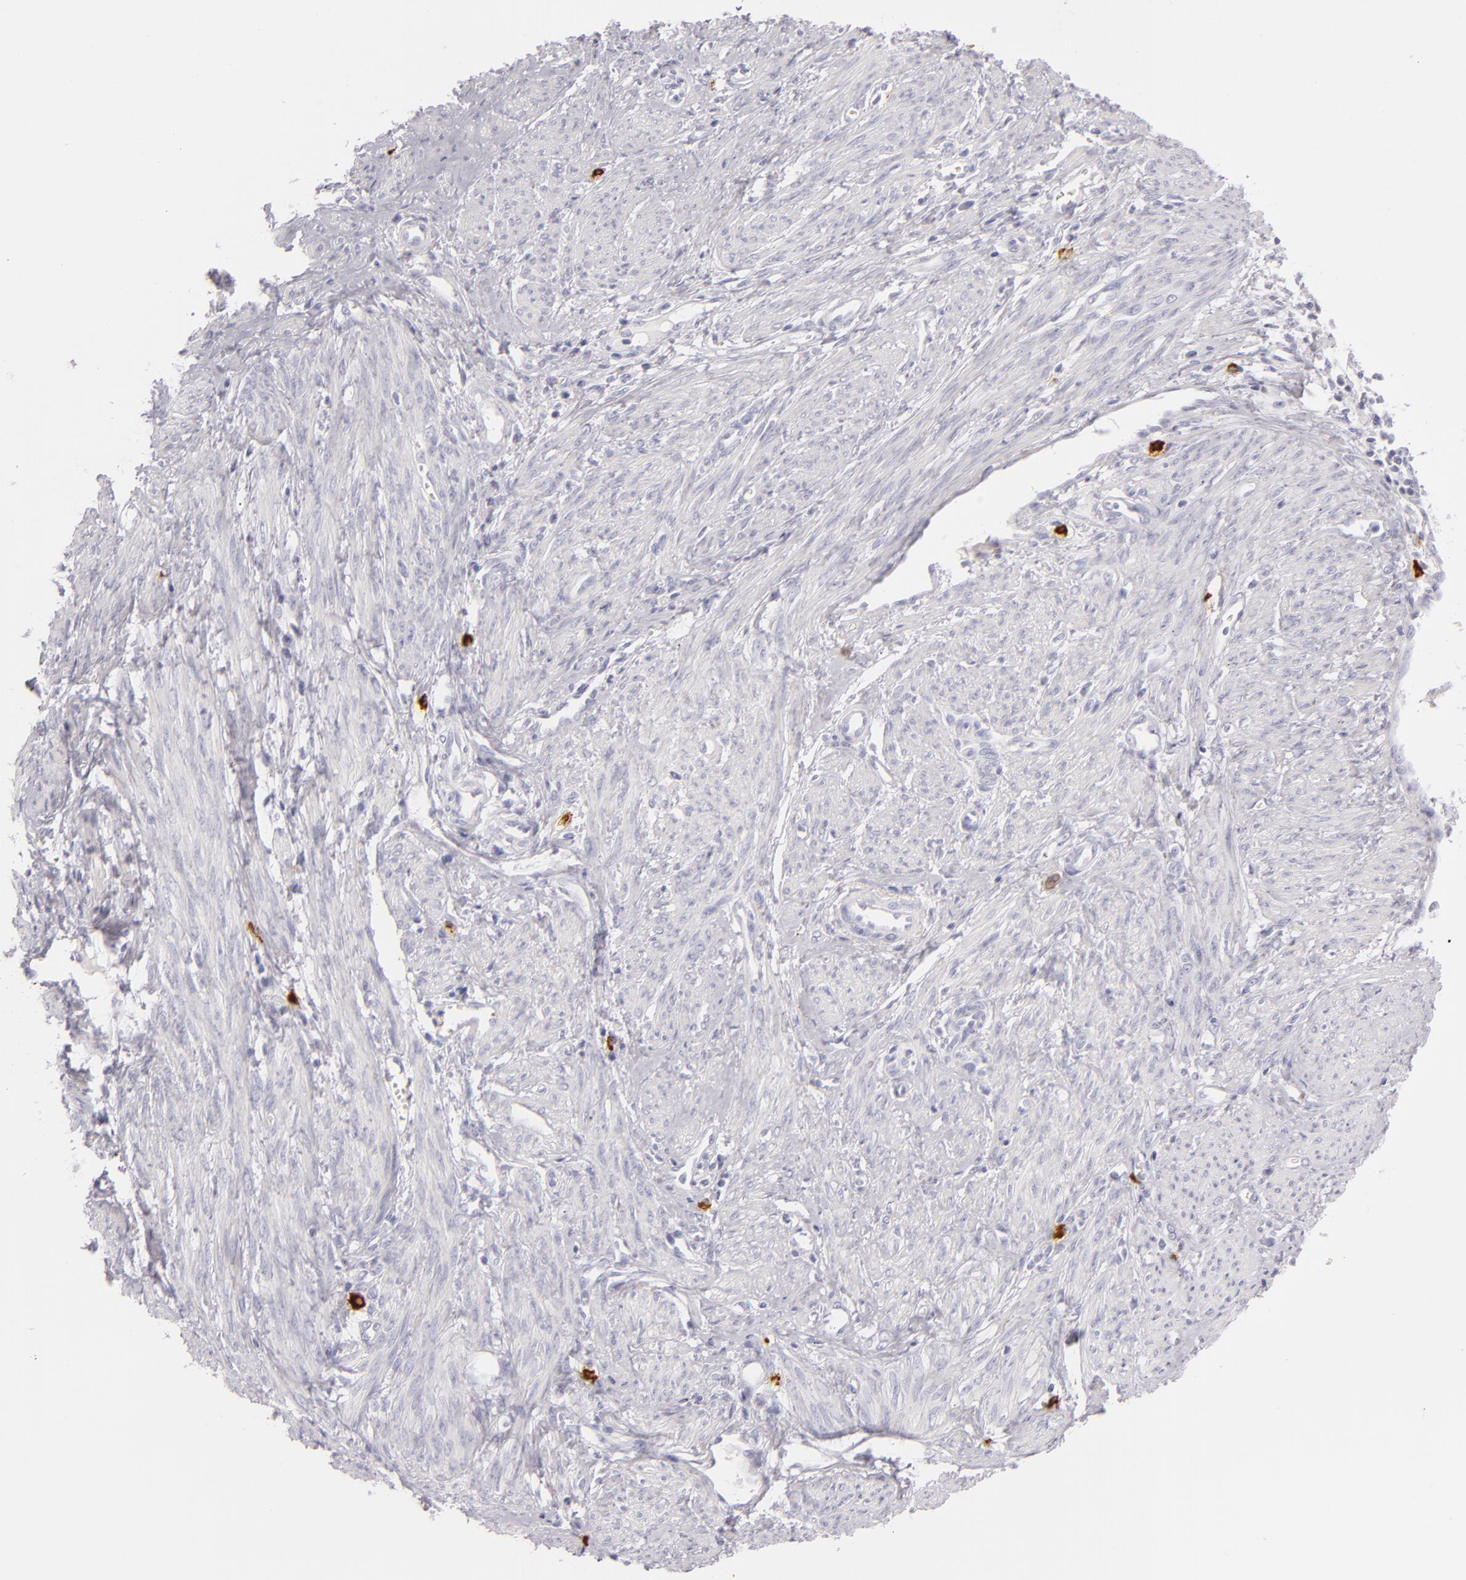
{"staining": {"intensity": "negative", "quantity": "none", "location": "none"}, "tissue": "endometrial cancer", "cell_type": "Tumor cells", "image_type": "cancer", "snomed": [{"axis": "morphology", "description": "Adenocarcinoma, NOS"}, {"axis": "topography", "description": "Endometrium"}], "caption": "Human endometrial cancer stained for a protein using IHC demonstrates no expression in tumor cells.", "gene": "TPSD1", "patient": {"sex": "female", "age": 75}}